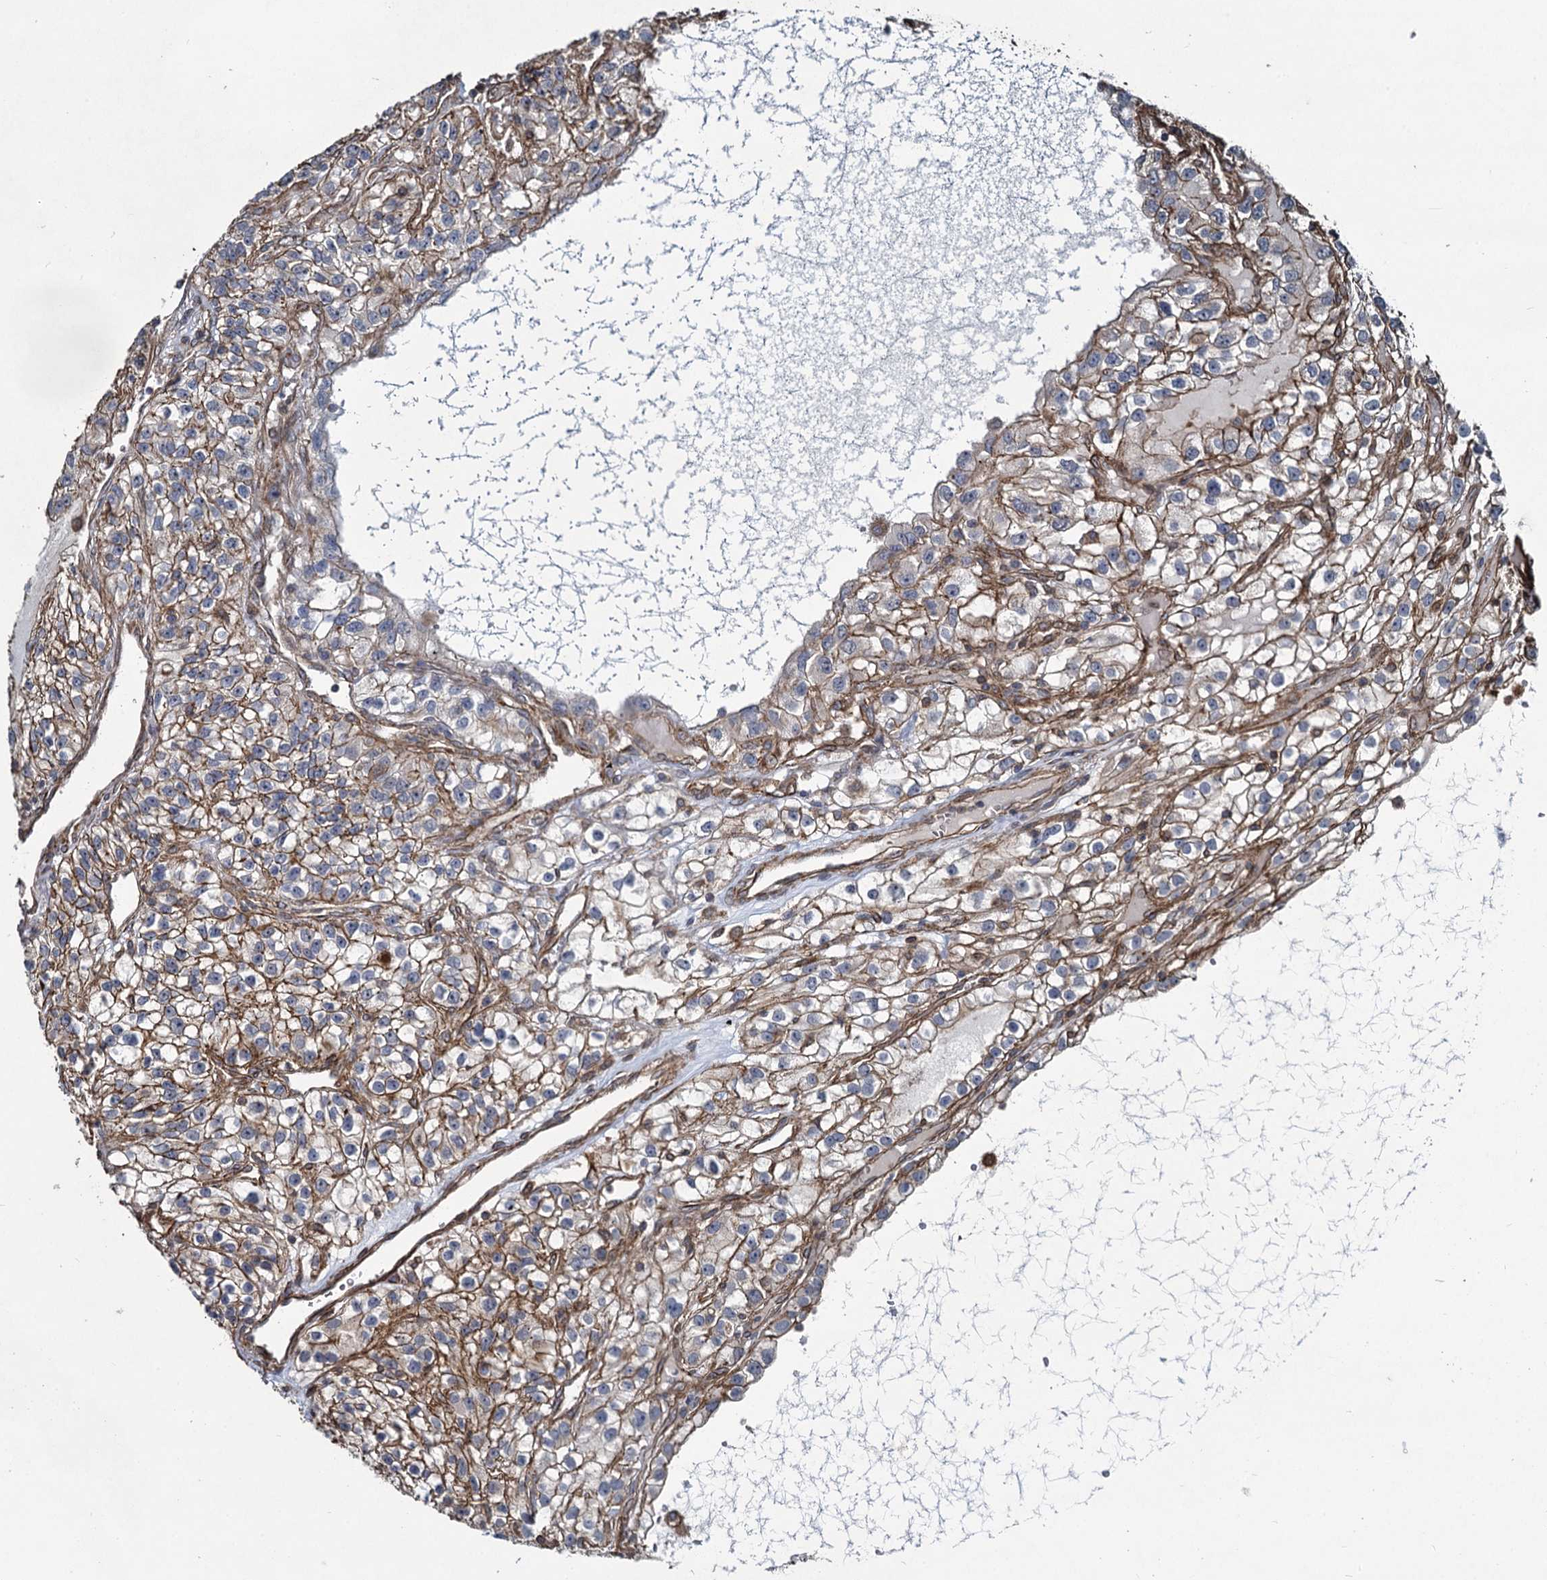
{"staining": {"intensity": "weak", "quantity": ">75%", "location": "cytoplasmic/membranous"}, "tissue": "renal cancer", "cell_type": "Tumor cells", "image_type": "cancer", "snomed": [{"axis": "morphology", "description": "Adenocarcinoma, NOS"}, {"axis": "topography", "description": "Kidney"}], "caption": "Immunohistochemistry (IHC) image of neoplastic tissue: renal cancer (adenocarcinoma) stained using IHC displays low levels of weak protein expression localized specifically in the cytoplasmic/membranous of tumor cells, appearing as a cytoplasmic/membranous brown color.", "gene": "SVIP", "patient": {"sex": "female", "age": 57}}